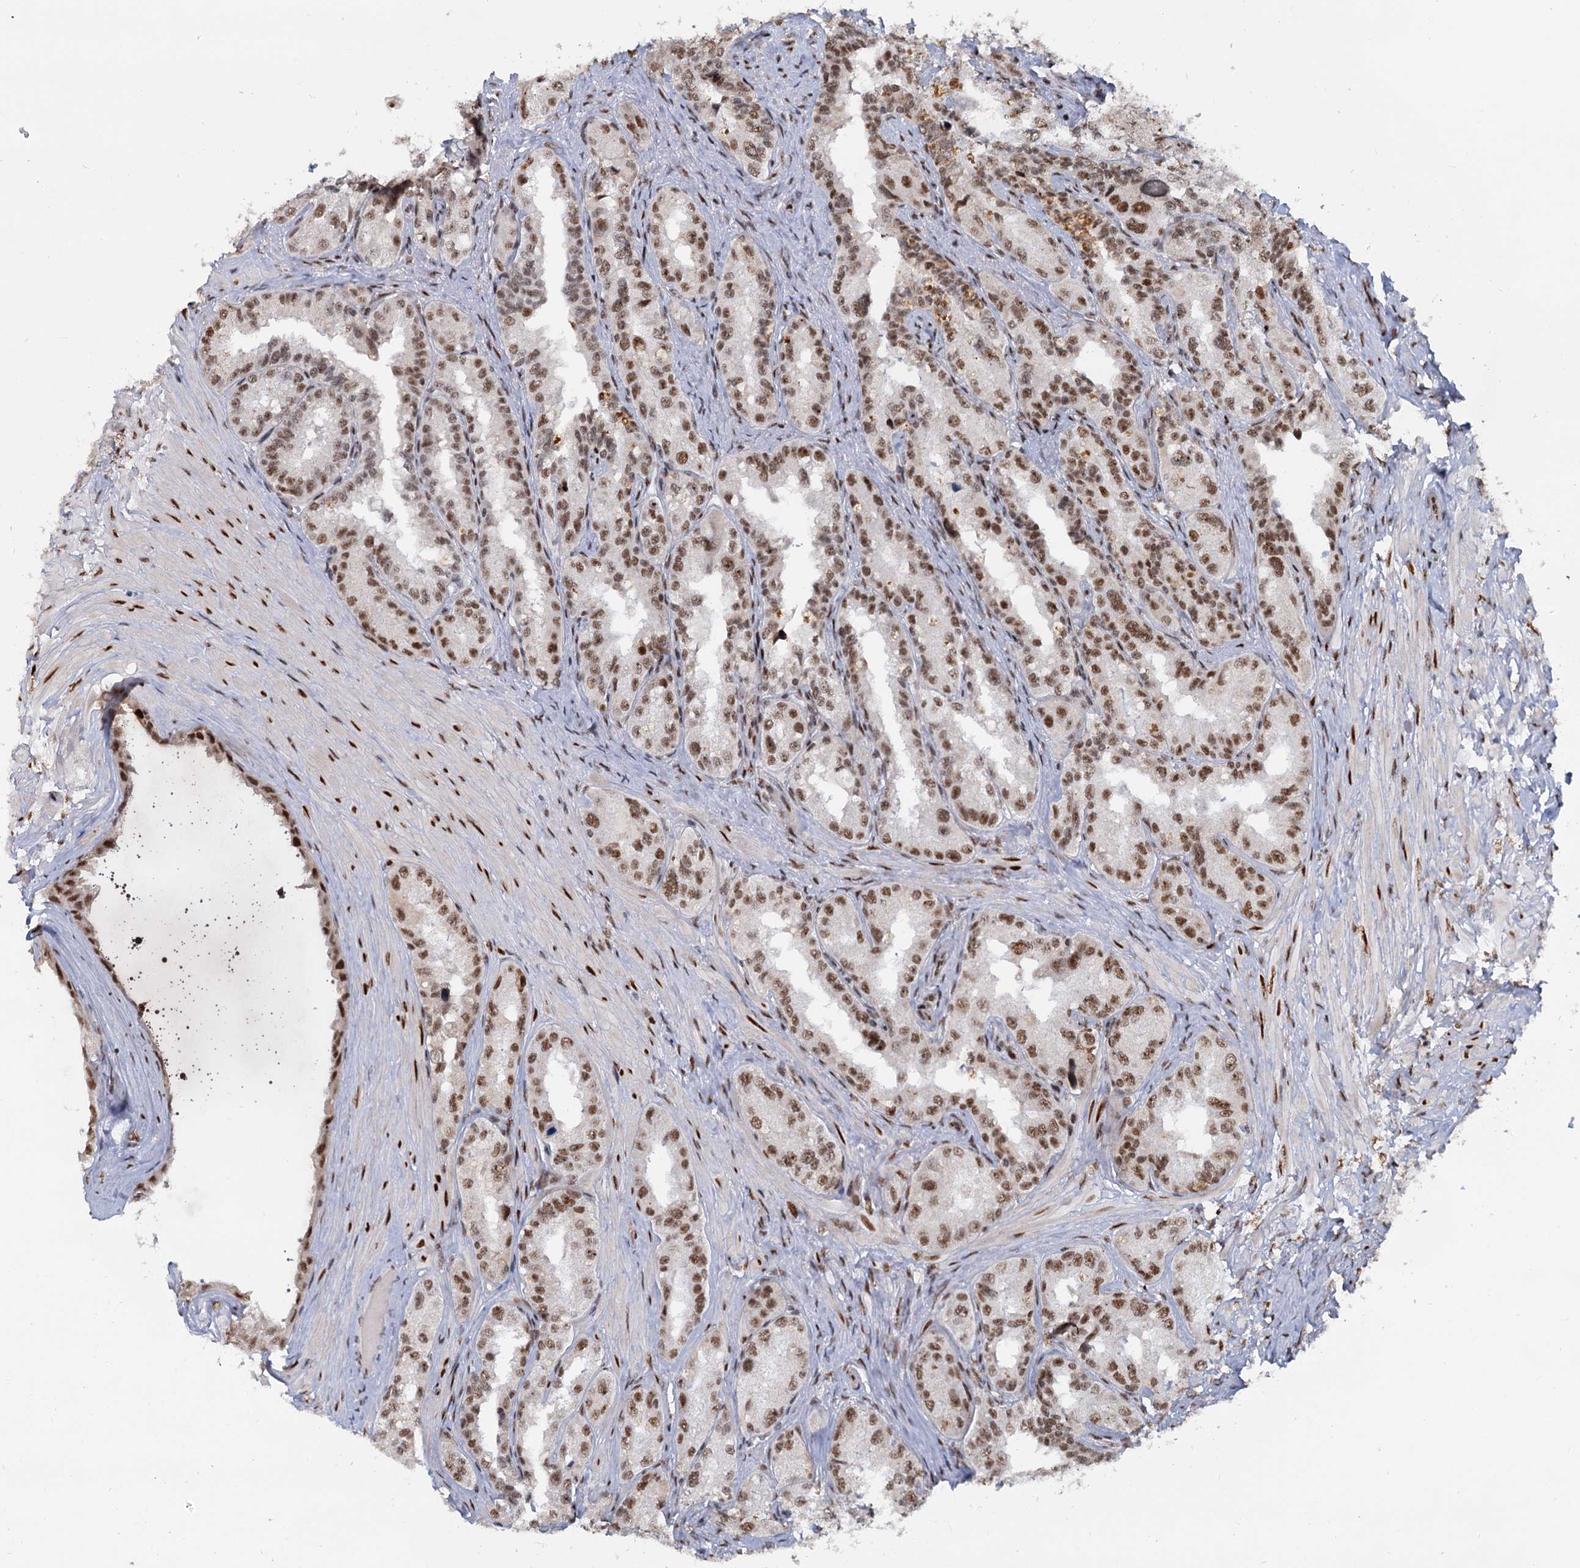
{"staining": {"intensity": "moderate", "quantity": ">75%", "location": "nuclear"}, "tissue": "seminal vesicle", "cell_type": "Glandular cells", "image_type": "normal", "snomed": [{"axis": "morphology", "description": "Normal tissue, NOS"}, {"axis": "topography", "description": "Seminal veicle"}, {"axis": "topography", "description": "Peripheral nerve tissue"}], "caption": "IHC of benign human seminal vesicle shows medium levels of moderate nuclear positivity in approximately >75% of glandular cells.", "gene": "WBP4", "patient": {"sex": "male", "age": 67}}